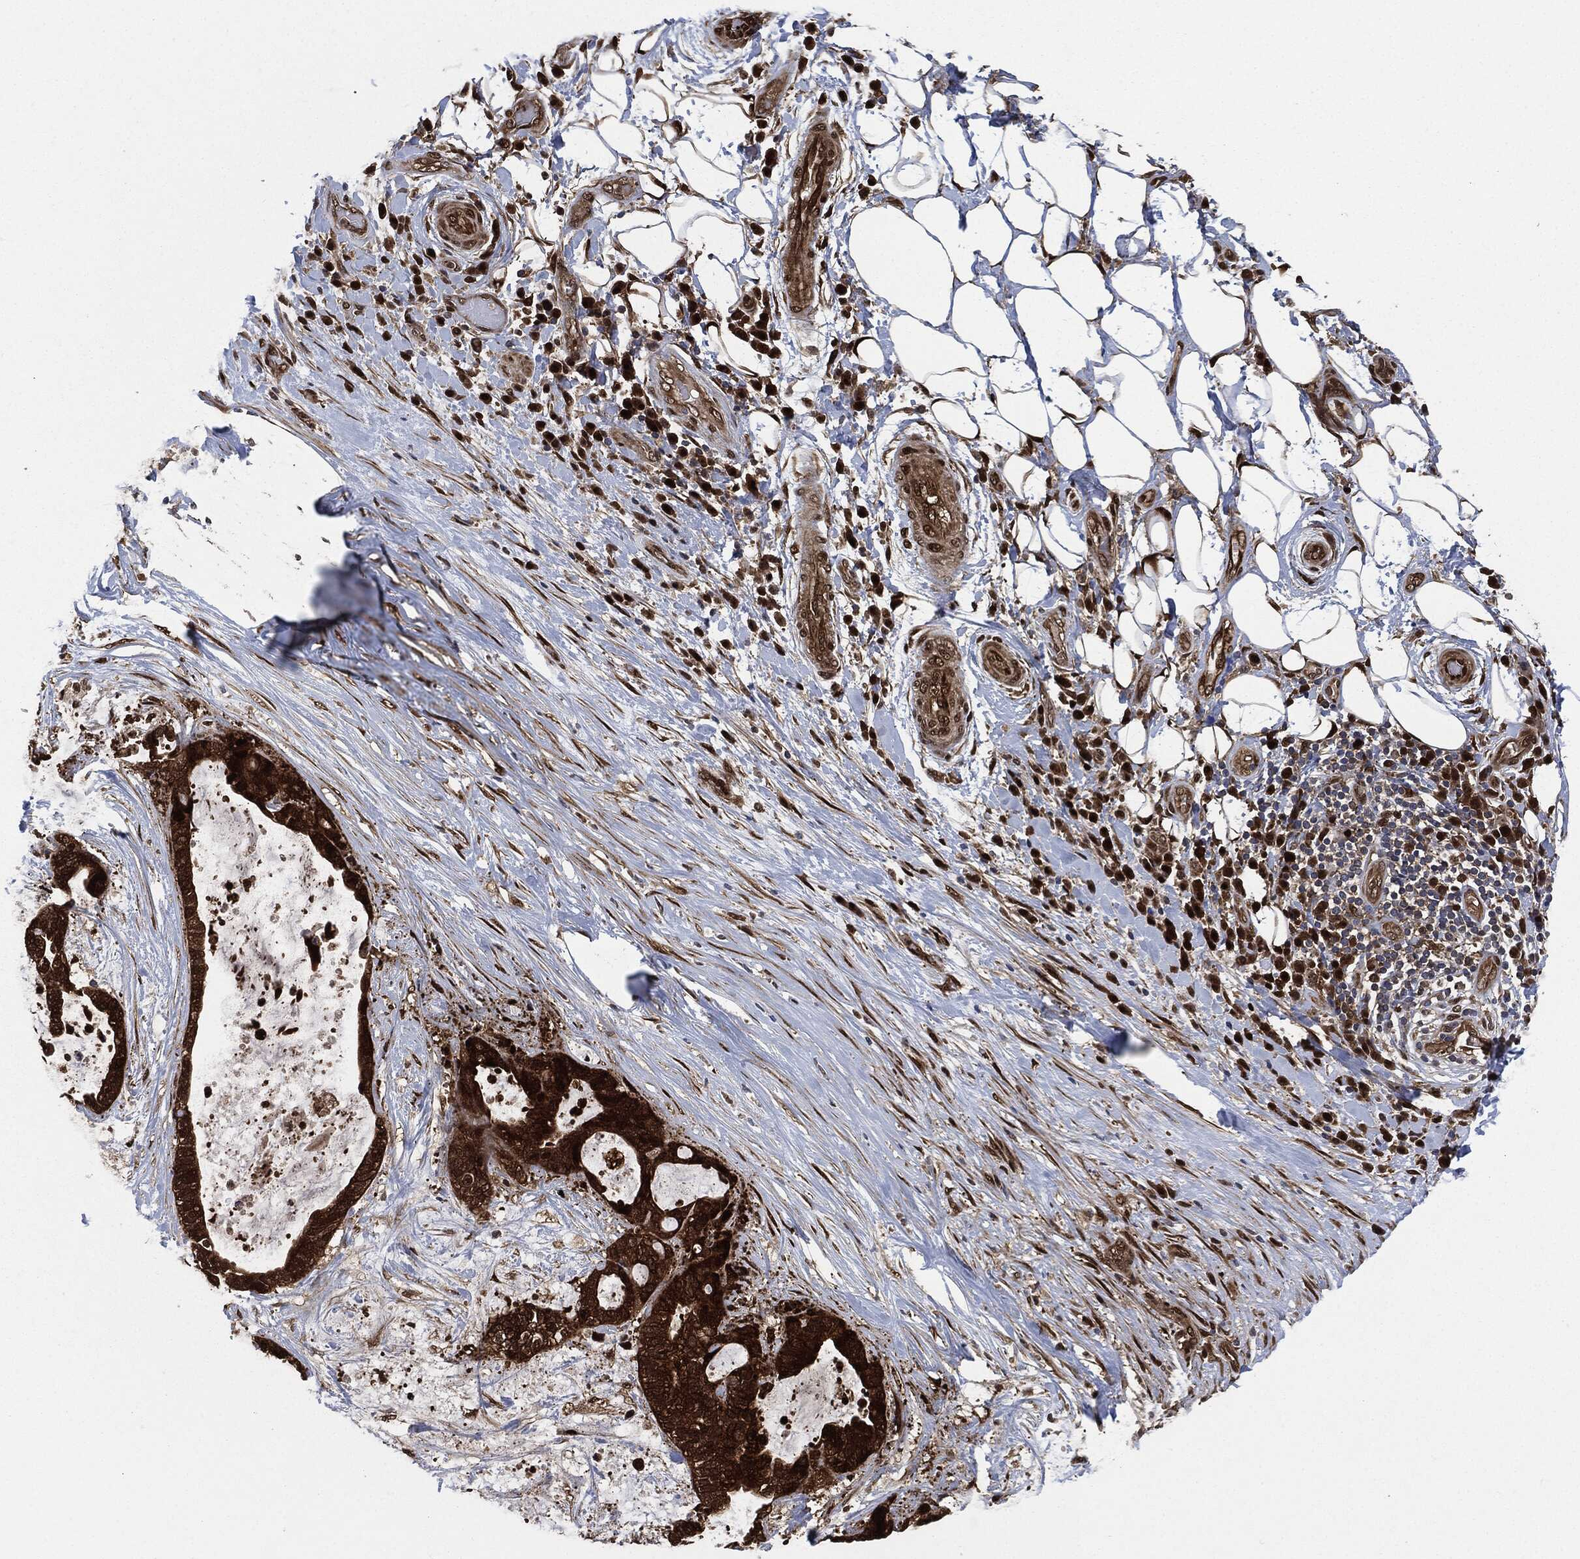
{"staining": {"intensity": "strong", "quantity": "25%-75%", "location": "cytoplasmic/membranous,nuclear"}, "tissue": "liver cancer", "cell_type": "Tumor cells", "image_type": "cancer", "snomed": [{"axis": "morphology", "description": "Cholangiocarcinoma"}, {"axis": "topography", "description": "Liver"}], "caption": "The micrograph displays staining of liver cancer, revealing strong cytoplasmic/membranous and nuclear protein positivity (brown color) within tumor cells.", "gene": "DCTN1", "patient": {"sex": "female", "age": 73}}